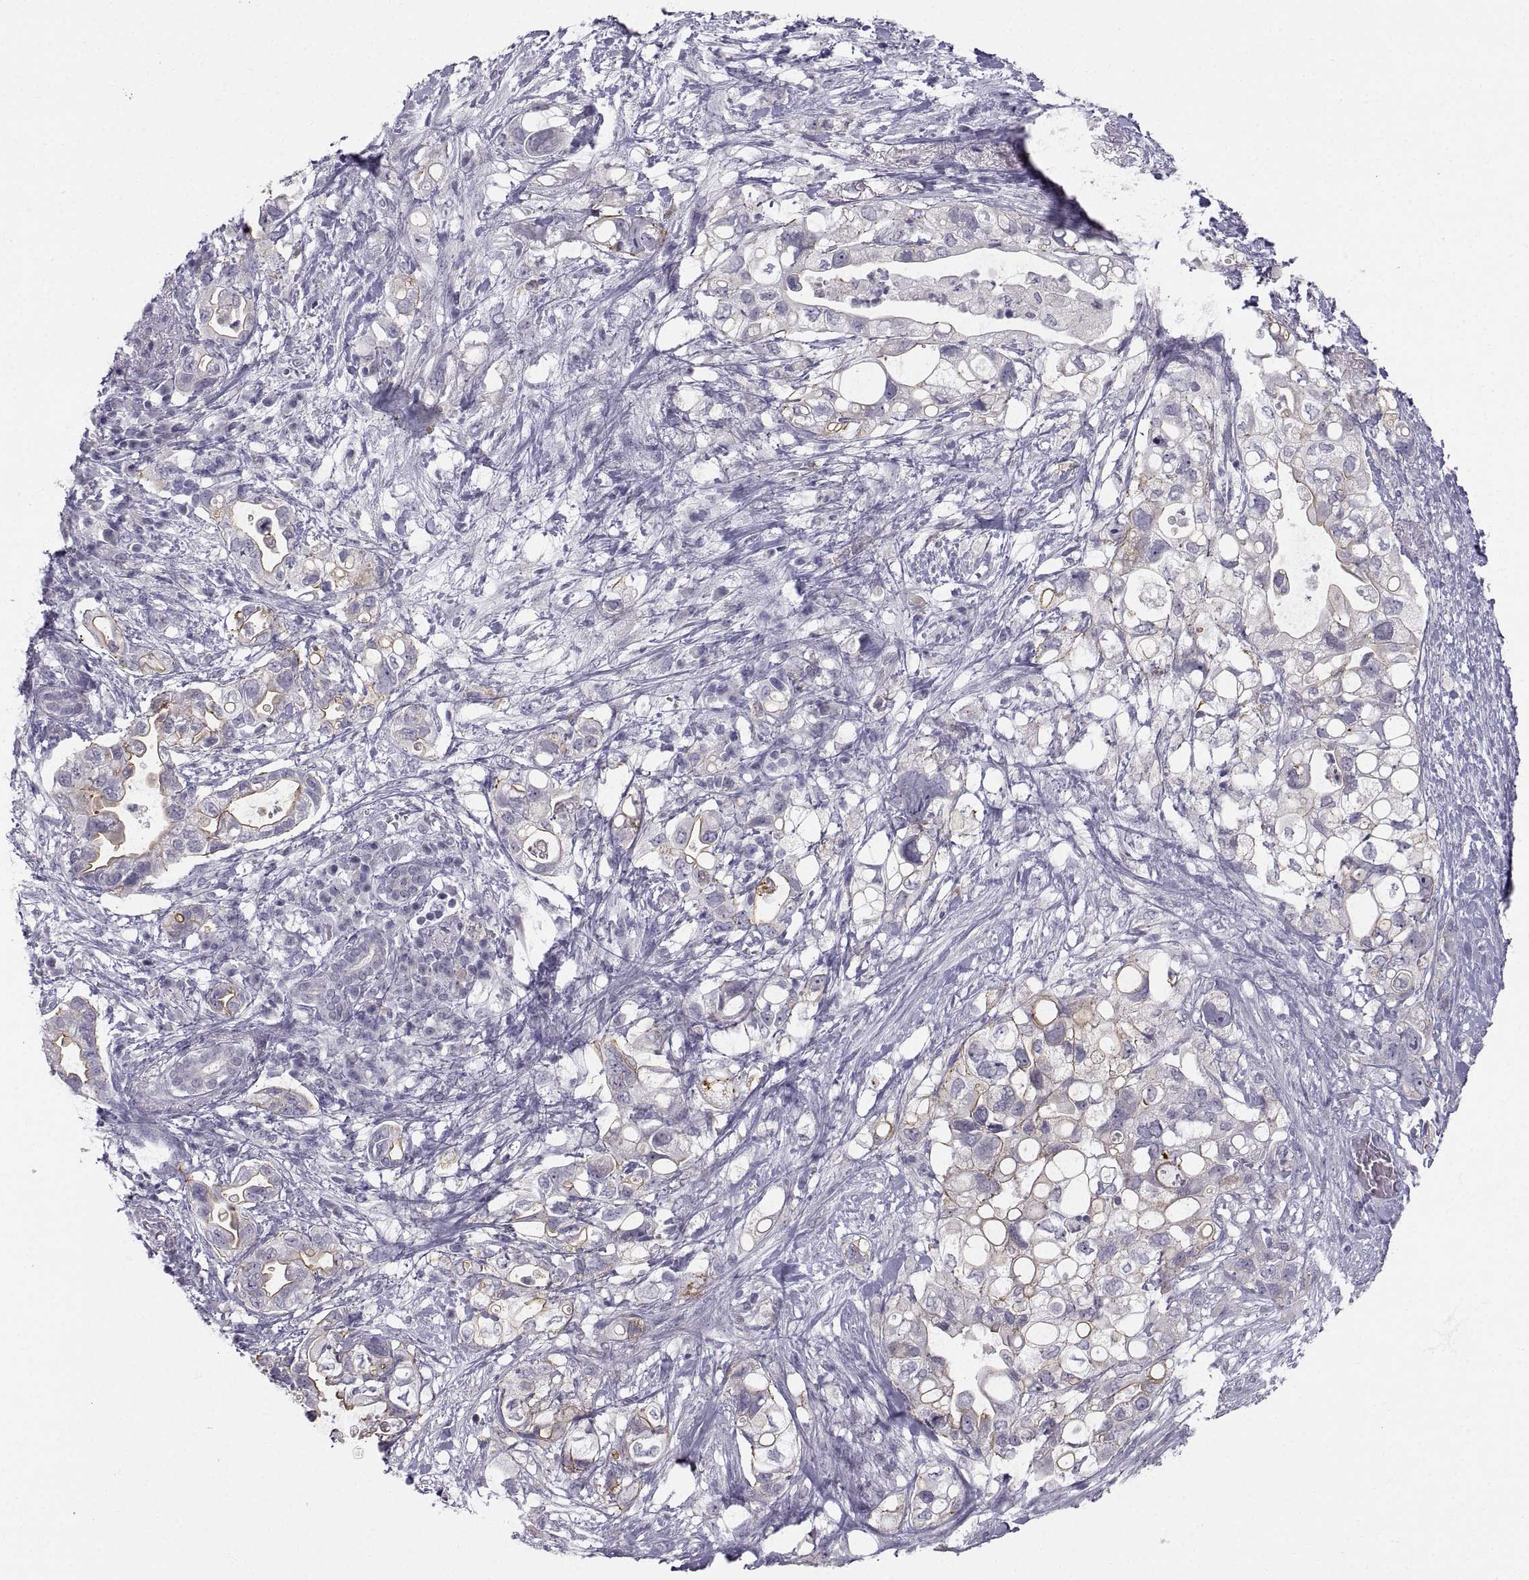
{"staining": {"intensity": "moderate", "quantity": "<25%", "location": "cytoplasmic/membranous"}, "tissue": "pancreatic cancer", "cell_type": "Tumor cells", "image_type": "cancer", "snomed": [{"axis": "morphology", "description": "Adenocarcinoma, NOS"}, {"axis": "topography", "description": "Pancreas"}], "caption": "Brown immunohistochemical staining in pancreatic cancer (adenocarcinoma) demonstrates moderate cytoplasmic/membranous positivity in approximately <25% of tumor cells.", "gene": "ZNF185", "patient": {"sex": "female", "age": 72}}